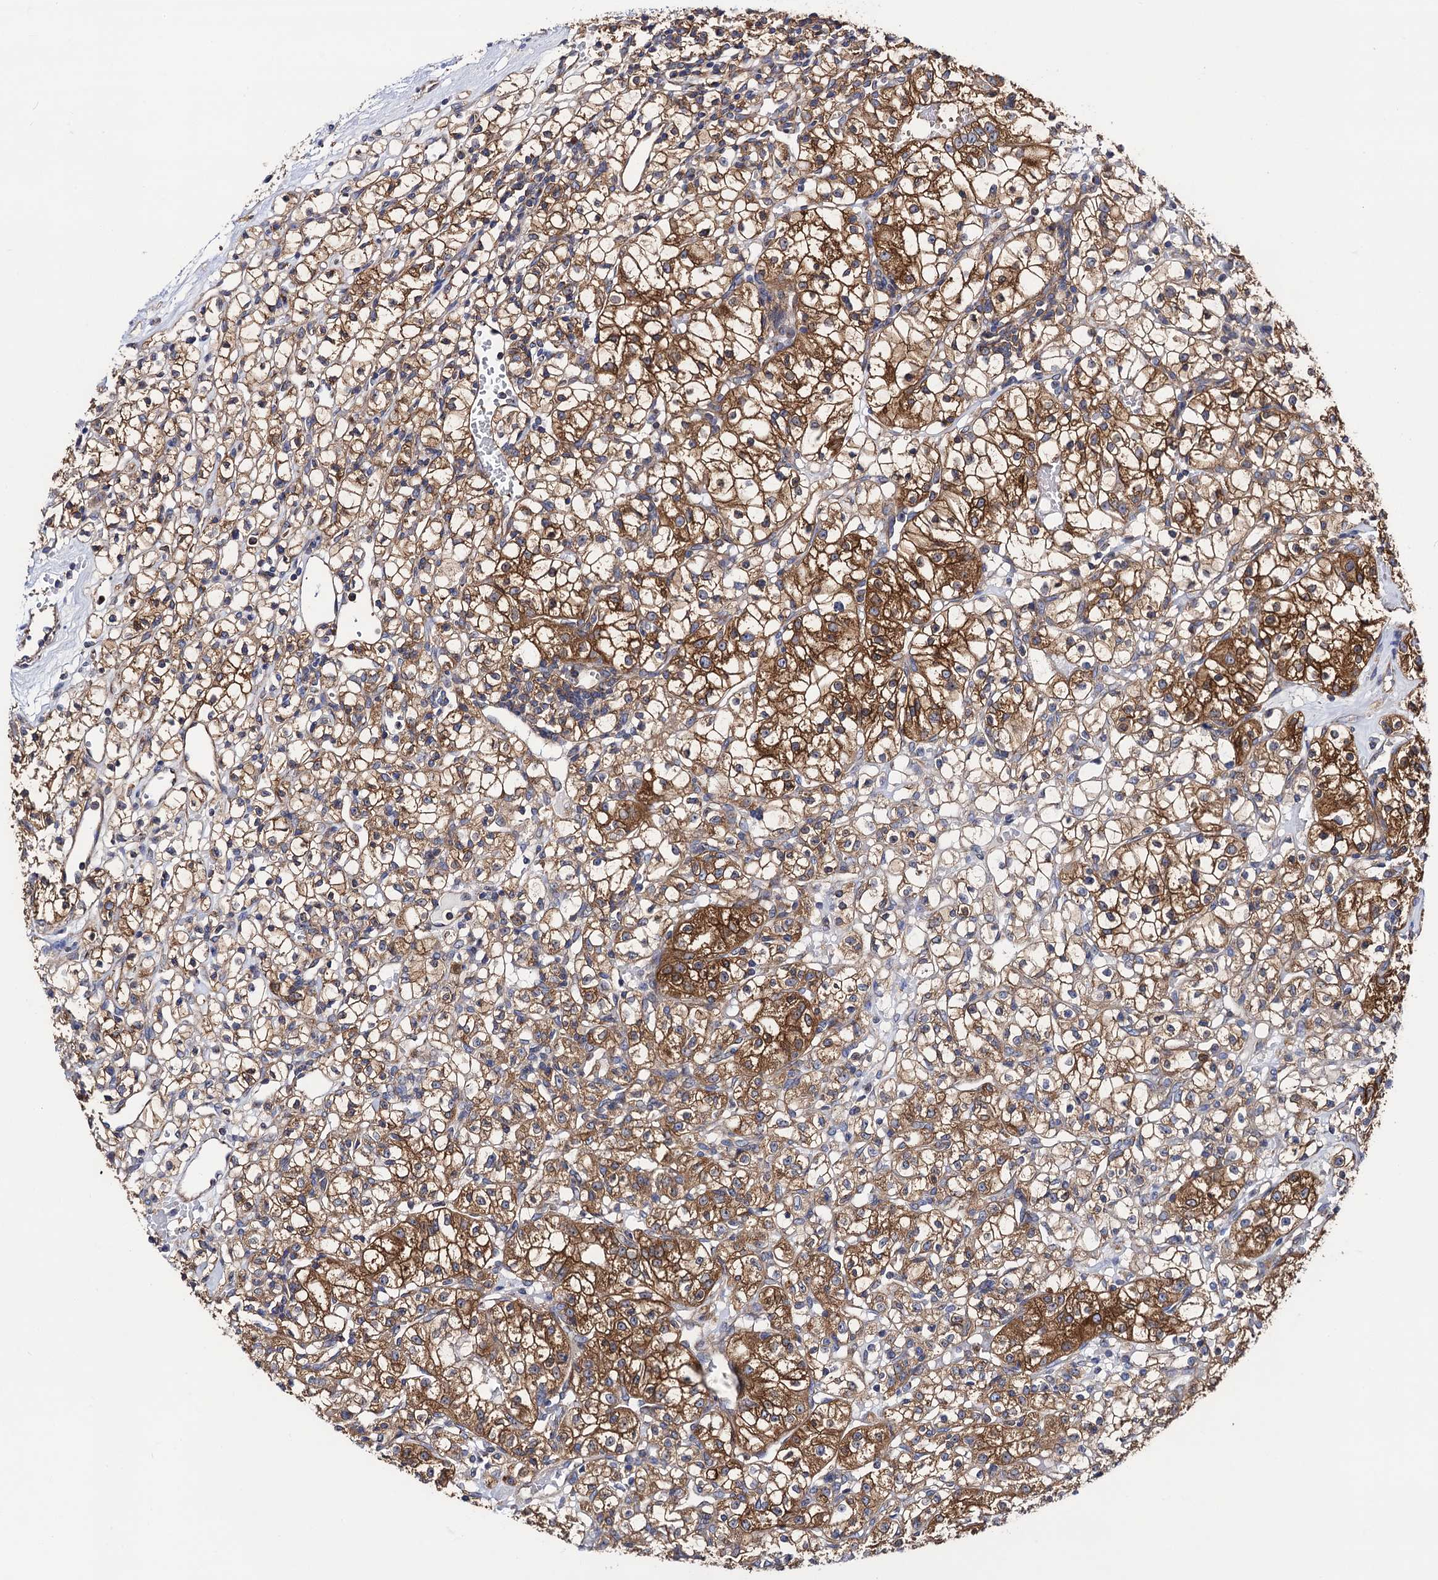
{"staining": {"intensity": "moderate", "quantity": "25%-75%", "location": "cytoplasmic/membranous"}, "tissue": "renal cancer", "cell_type": "Tumor cells", "image_type": "cancer", "snomed": [{"axis": "morphology", "description": "Adenocarcinoma, NOS"}, {"axis": "topography", "description": "Kidney"}], "caption": "Protein staining displays moderate cytoplasmic/membranous expression in about 25%-75% of tumor cells in renal cancer (adenocarcinoma).", "gene": "DYDC1", "patient": {"sex": "female", "age": 59}}